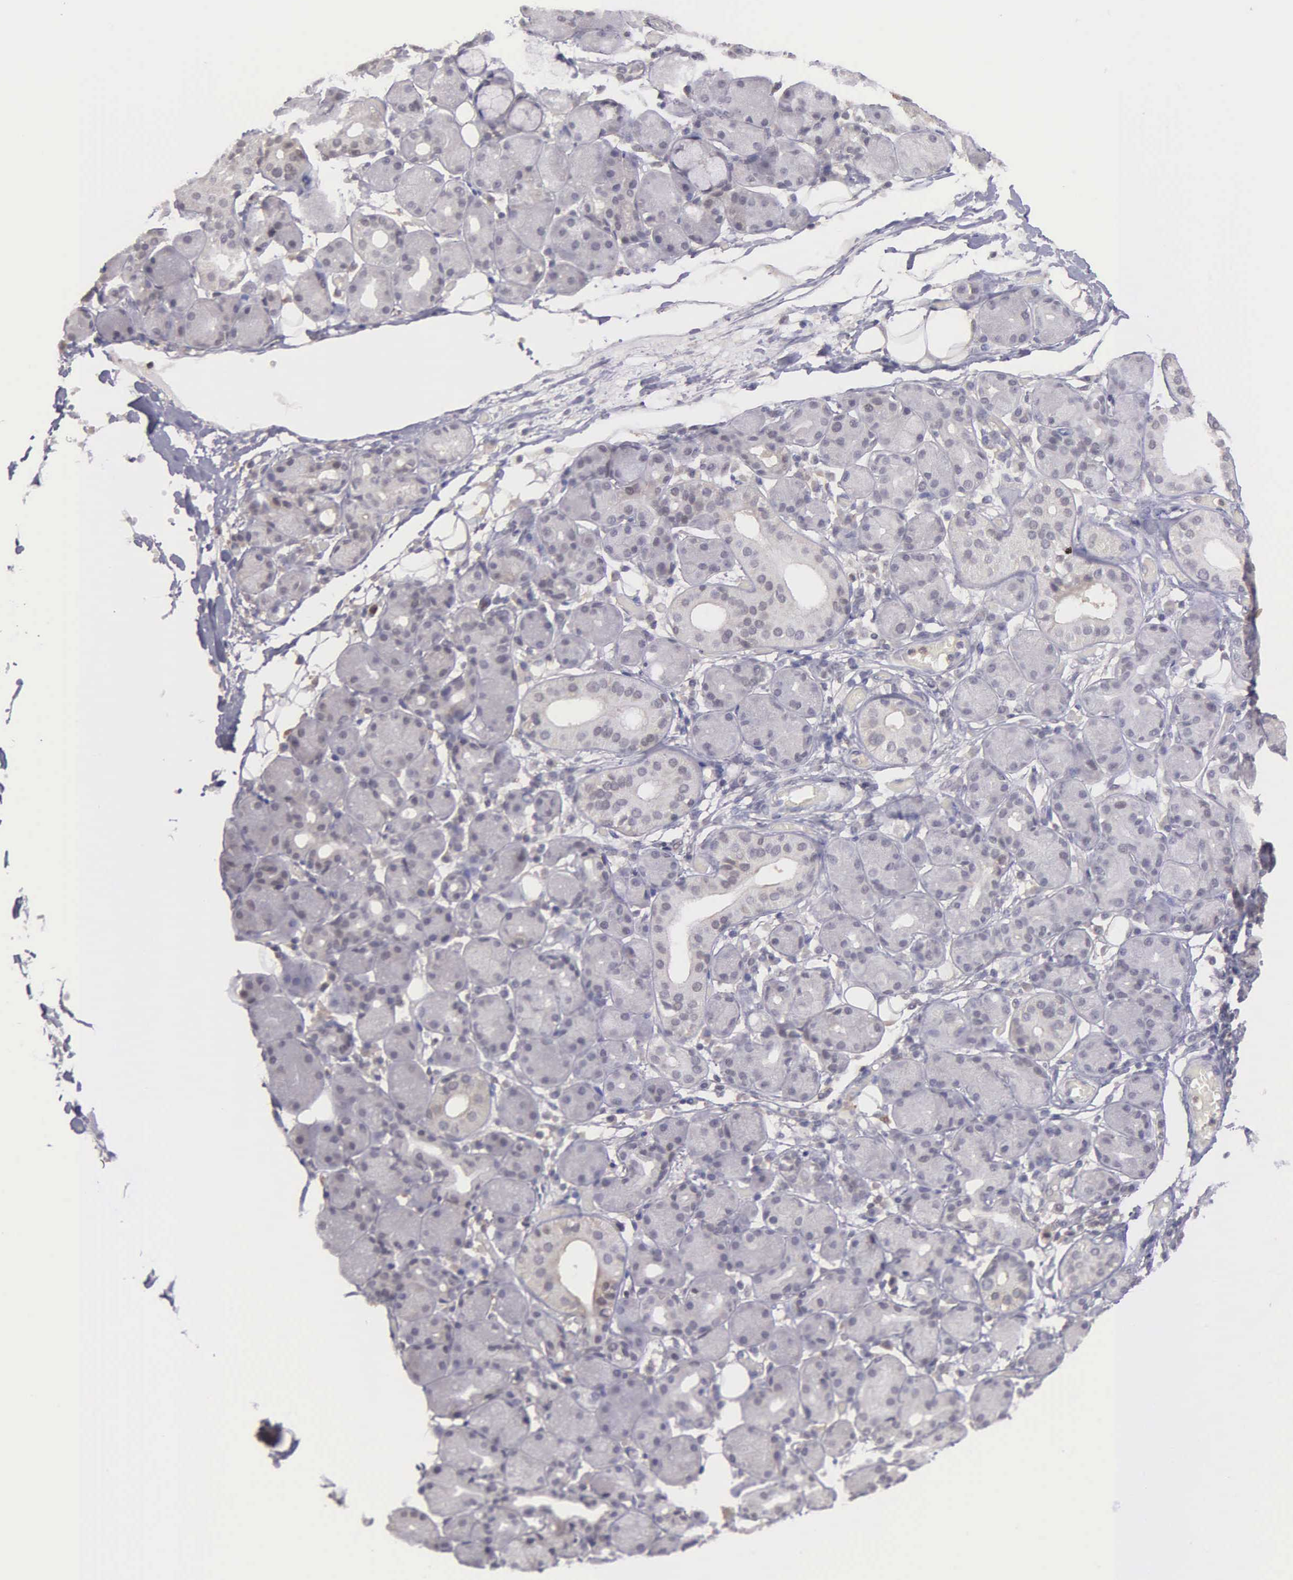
{"staining": {"intensity": "negative", "quantity": "none", "location": "none"}, "tissue": "salivary gland", "cell_type": "Glandular cells", "image_type": "normal", "snomed": [{"axis": "morphology", "description": "Normal tissue, NOS"}, {"axis": "topography", "description": "Salivary gland"}, {"axis": "topography", "description": "Peripheral nerve tissue"}], "caption": "Human salivary gland stained for a protein using IHC reveals no staining in glandular cells.", "gene": "BRD1", "patient": {"sex": "male", "age": 62}}